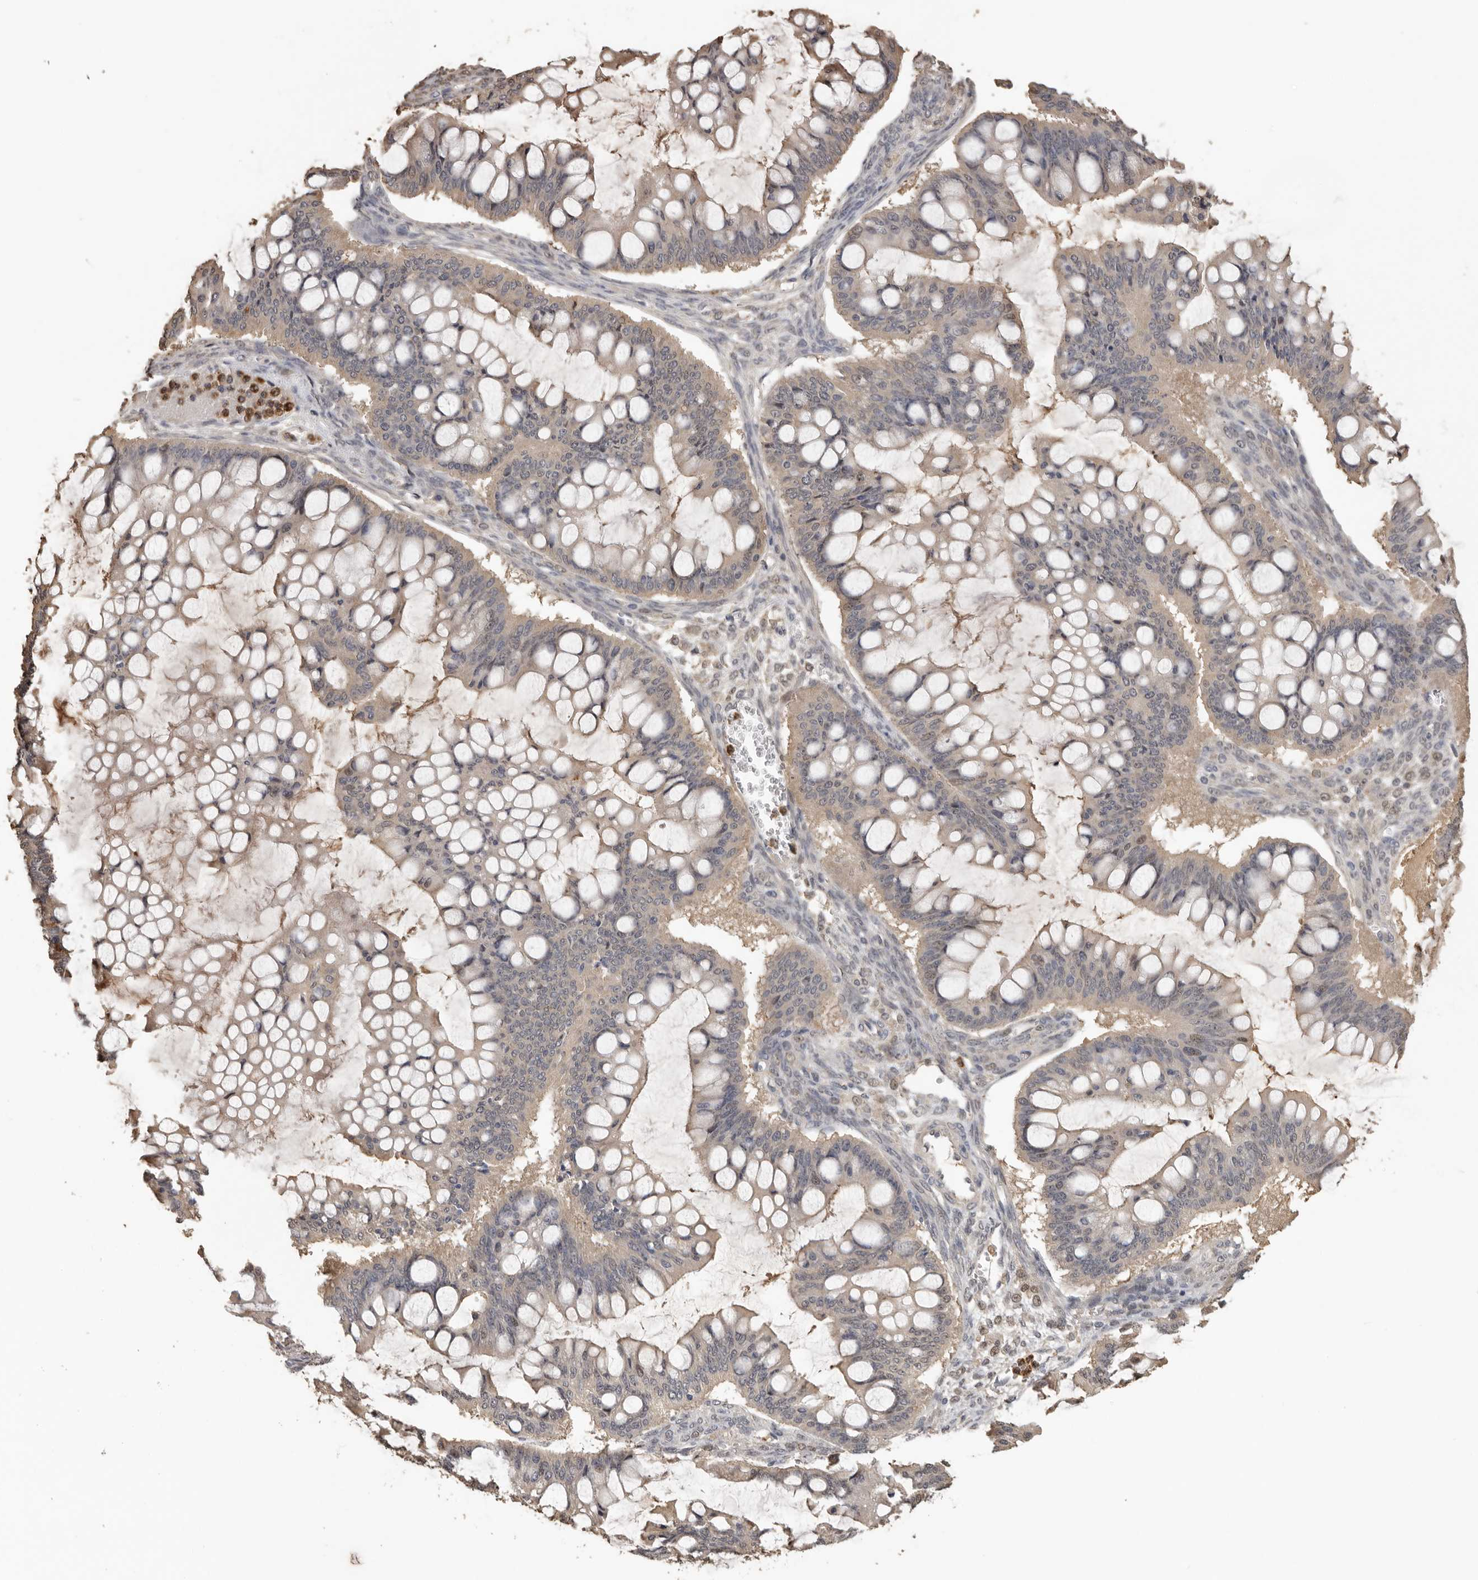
{"staining": {"intensity": "weak", "quantity": "<25%", "location": "cytoplasmic/membranous"}, "tissue": "ovarian cancer", "cell_type": "Tumor cells", "image_type": "cancer", "snomed": [{"axis": "morphology", "description": "Cystadenocarcinoma, mucinous, NOS"}, {"axis": "topography", "description": "Ovary"}], "caption": "Mucinous cystadenocarcinoma (ovarian) was stained to show a protein in brown. There is no significant staining in tumor cells.", "gene": "KIF2B", "patient": {"sex": "female", "age": 73}}